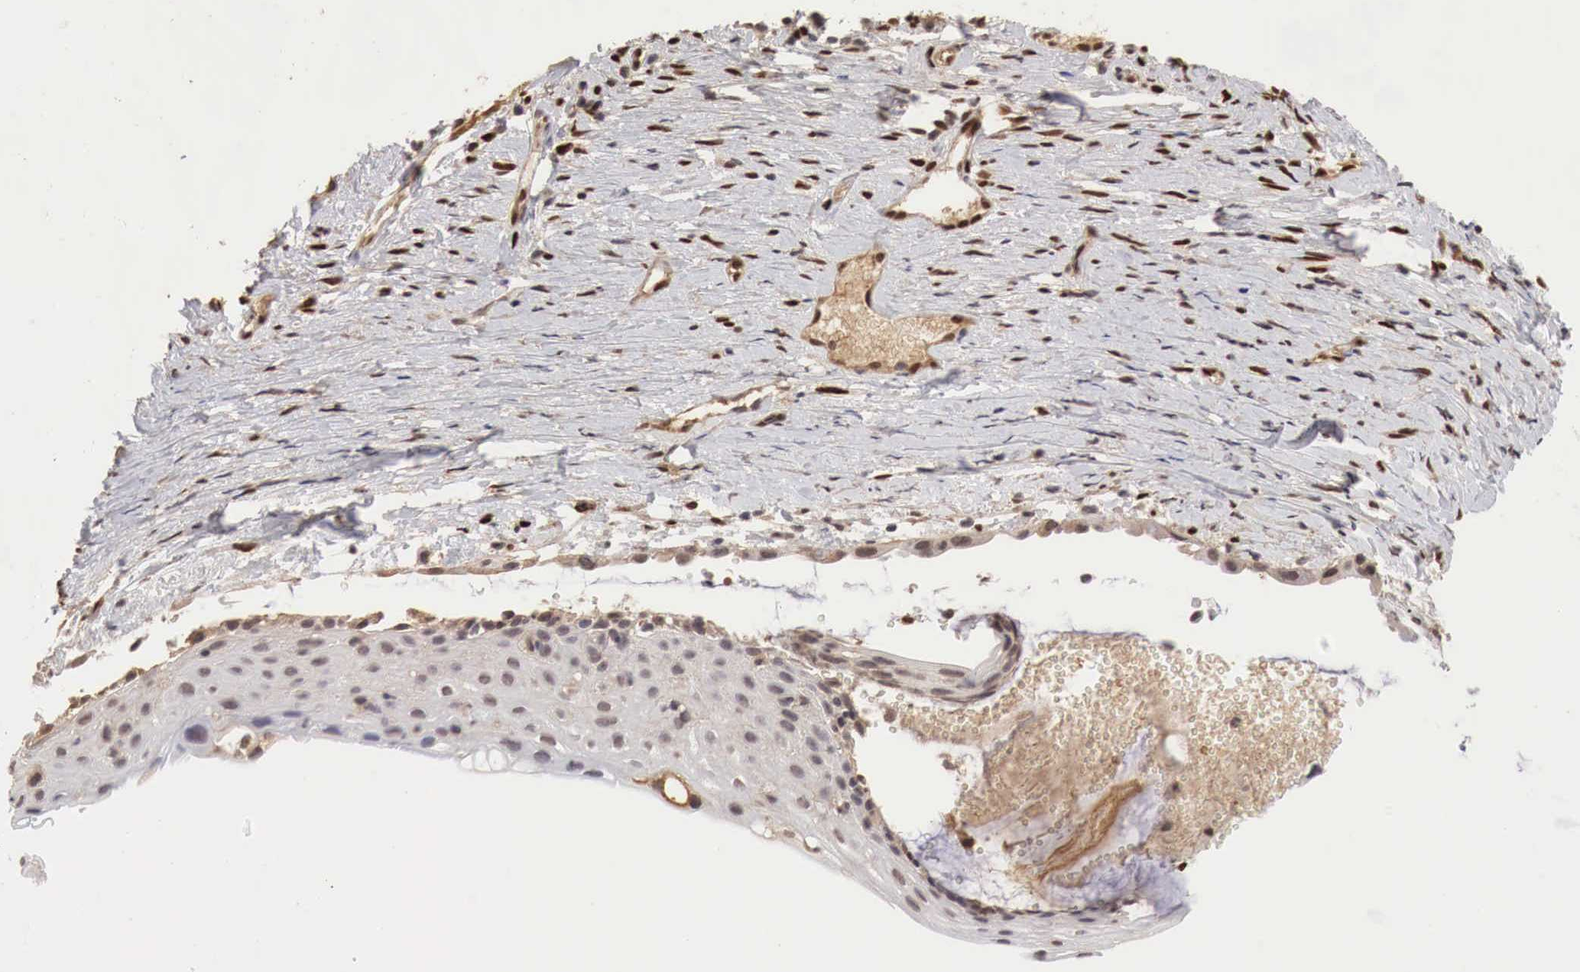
{"staining": {"intensity": "negative", "quantity": "none", "location": "none"}, "tissue": "cervix", "cell_type": "Glandular cells", "image_type": "normal", "snomed": [{"axis": "morphology", "description": "Normal tissue, NOS"}, {"axis": "topography", "description": "Cervix"}], "caption": "The histopathology image exhibits no staining of glandular cells in unremarkable cervix.", "gene": "DACH2", "patient": {"sex": "female", "age": 82}}